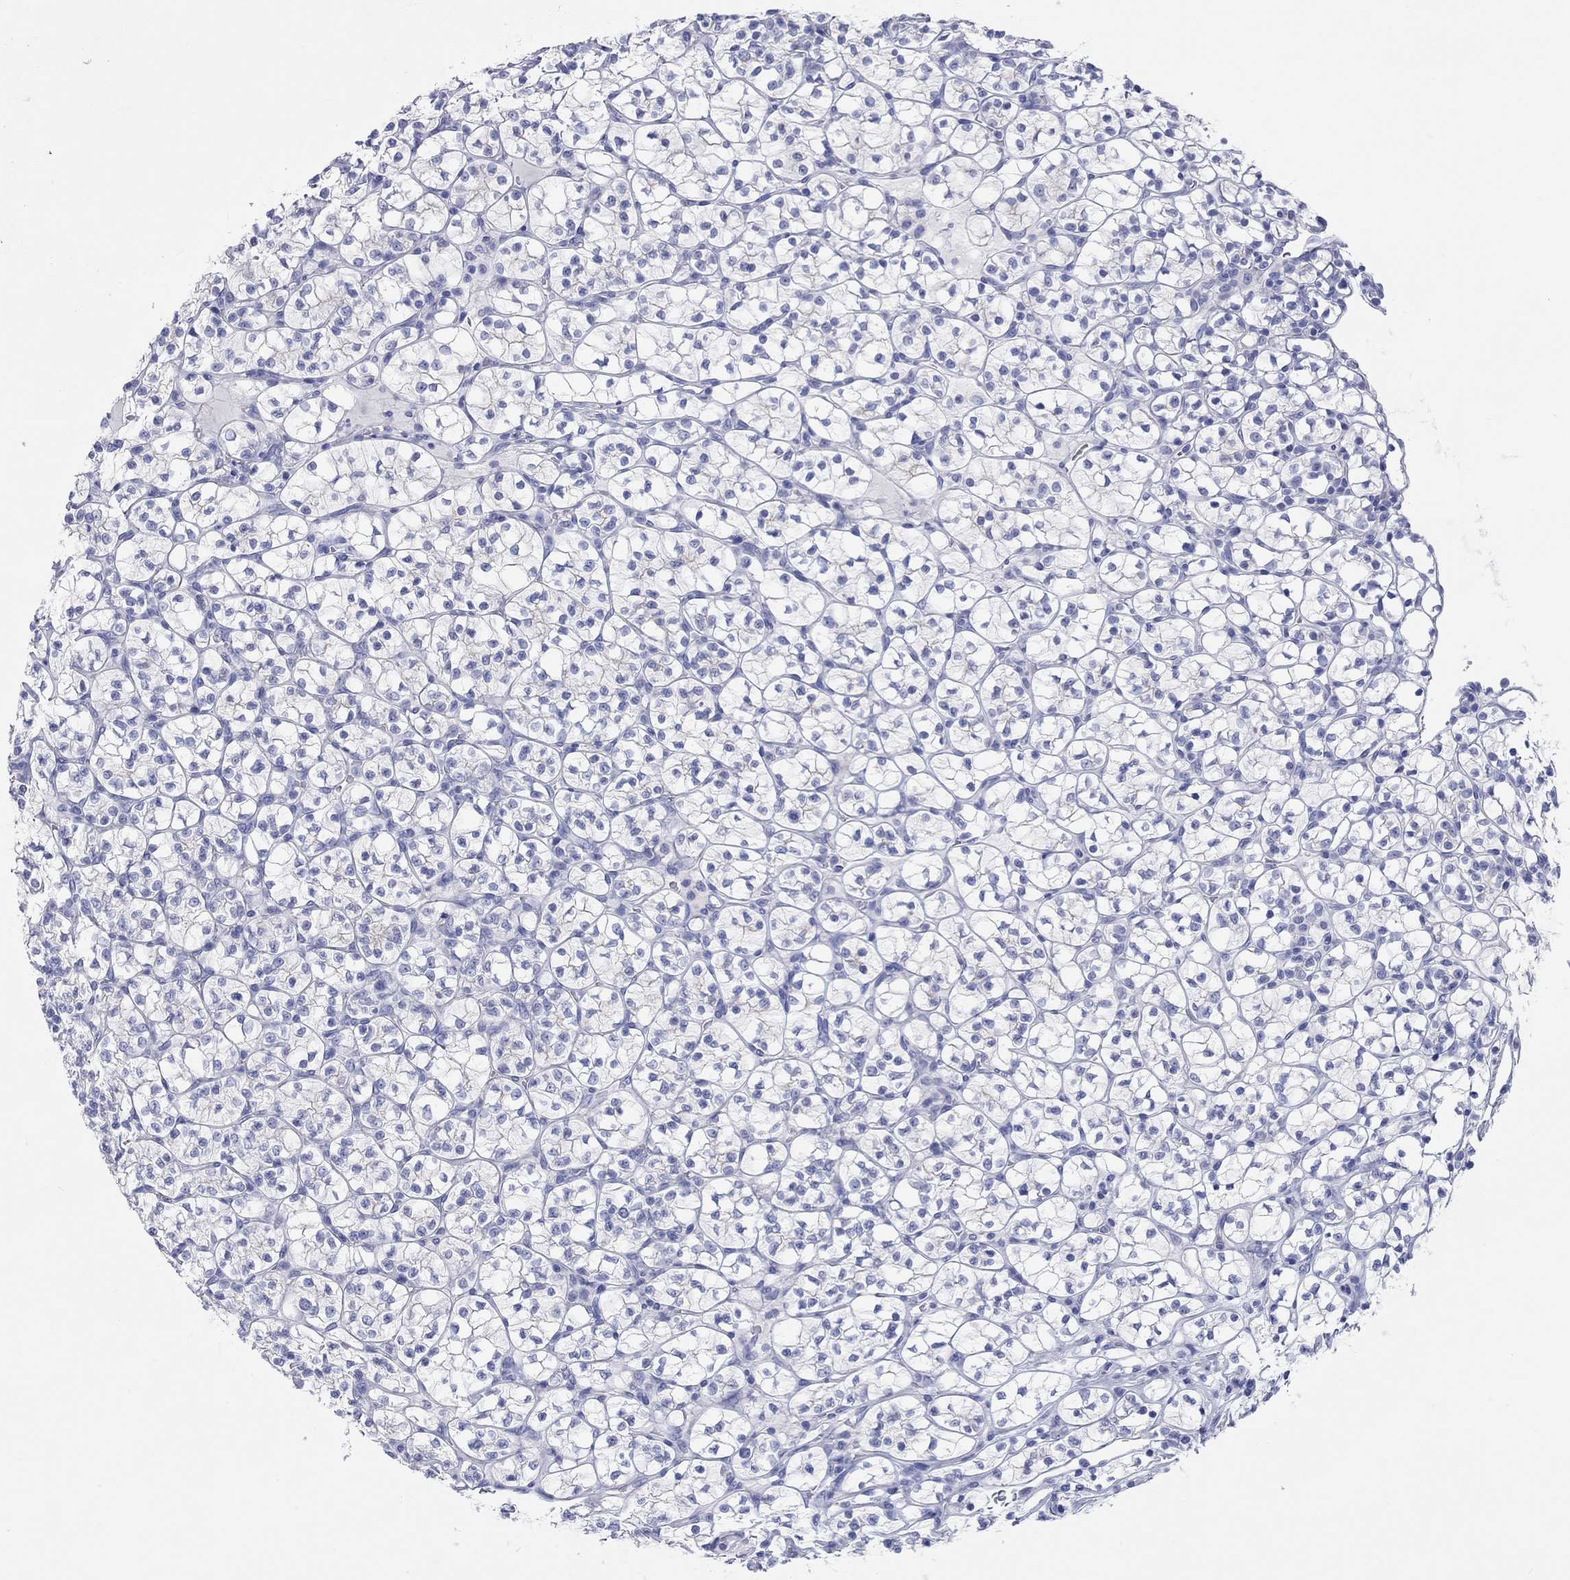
{"staining": {"intensity": "negative", "quantity": "none", "location": "none"}, "tissue": "renal cancer", "cell_type": "Tumor cells", "image_type": "cancer", "snomed": [{"axis": "morphology", "description": "Adenocarcinoma, NOS"}, {"axis": "topography", "description": "Kidney"}], "caption": "Histopathology image shows no protein expression in tumor cells of adenocarcinoma (renal) tissue.", "gene": "SPATA9", "patient": {"sex": "female", "age": 89}}